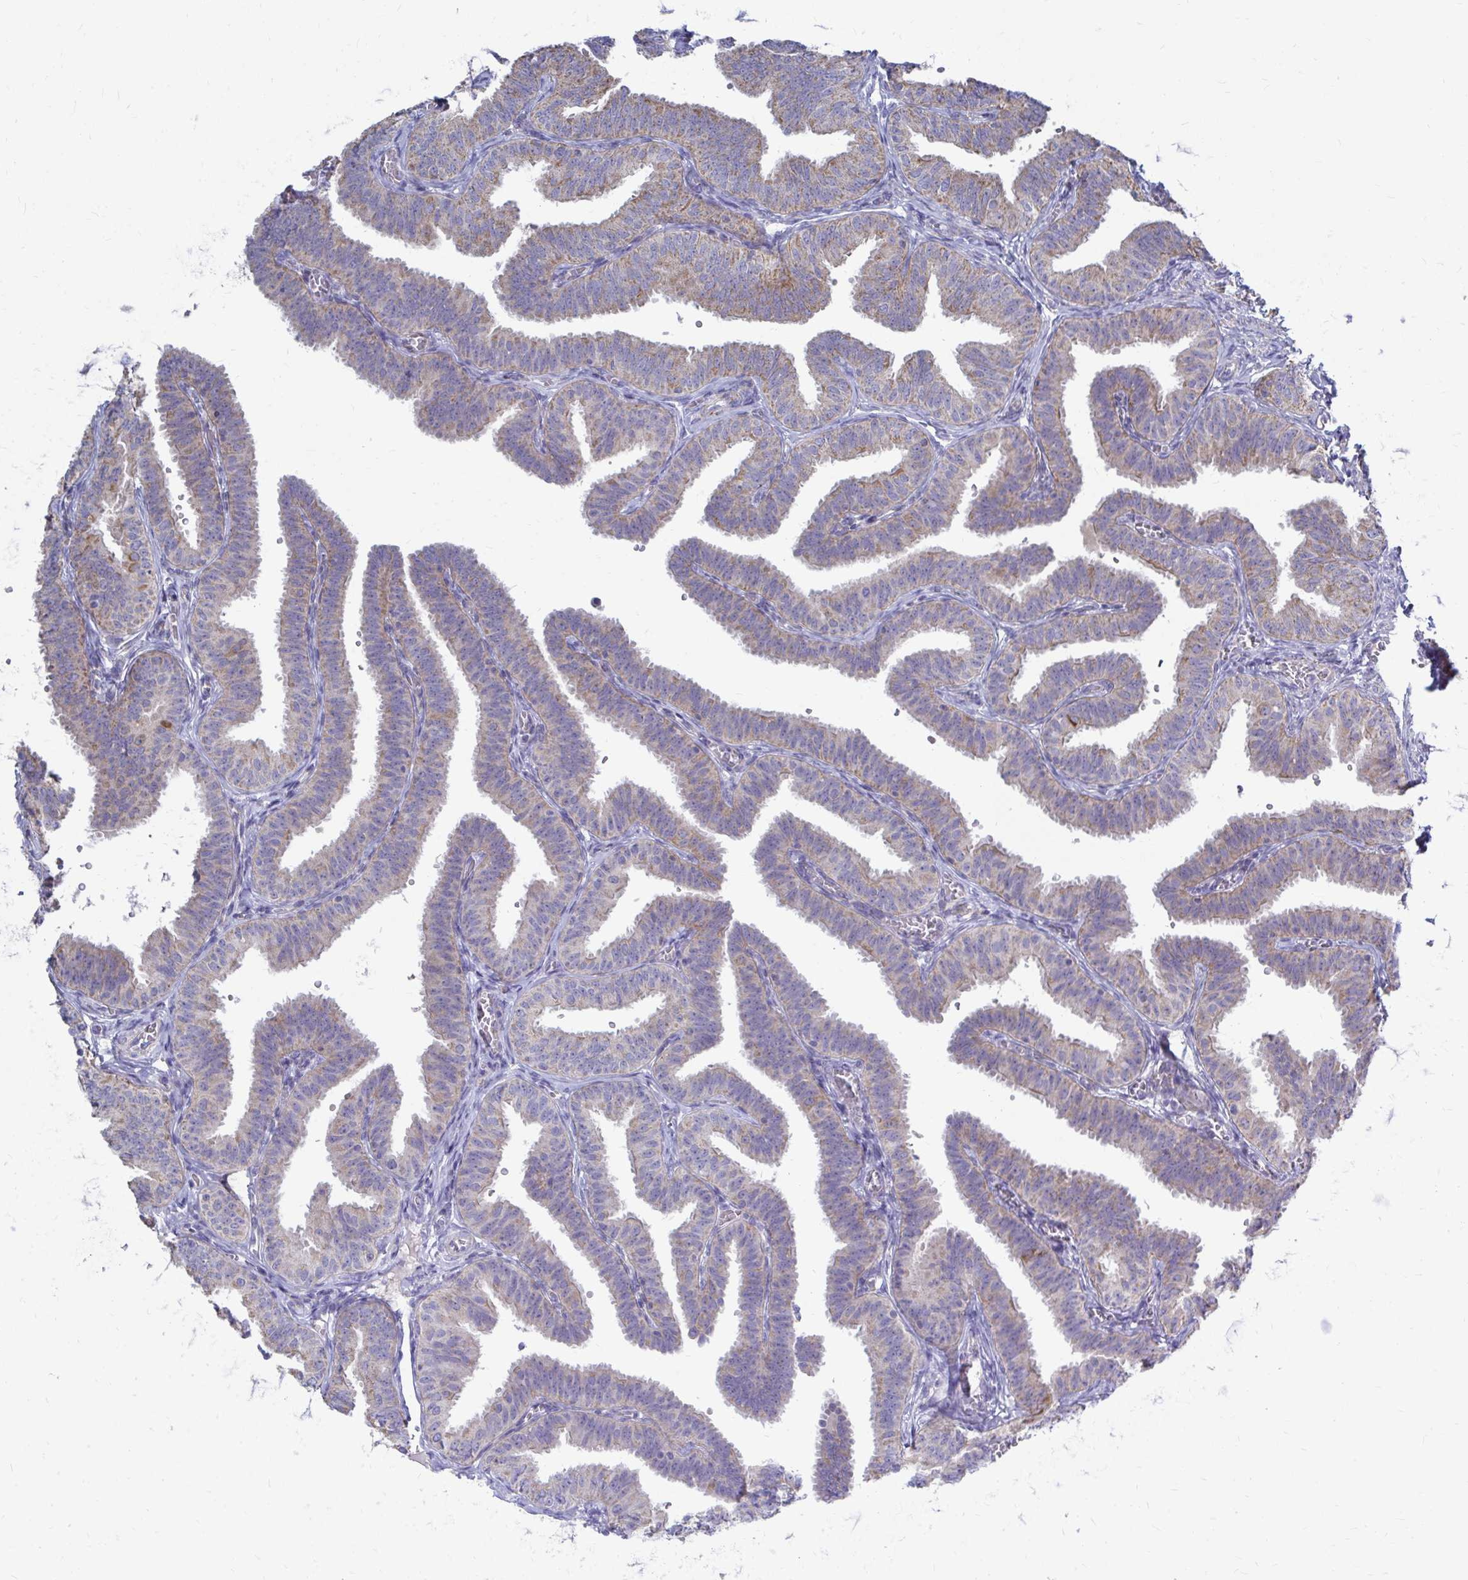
{"staining": {"intensity": "moderate", "quantity": ">75%", "location": "cytoplasmic/membranous"}, "tissue": "fallopian tube", "cell_type": "Glandular cells", "image_type": "normal", "snomed": [{"axis": "morphology", "description": "Normal tissue, NOS"}, {"axis": "topography", "description": "Fallopian tube"}], "caption": "Protein staining displays moderate cytoplasmic/membranous expression in about >75% of glandular cells in unremarkable fallopian tube.", "gene": "OR10R2", "patient": {"sex": "female", "age": 25}}